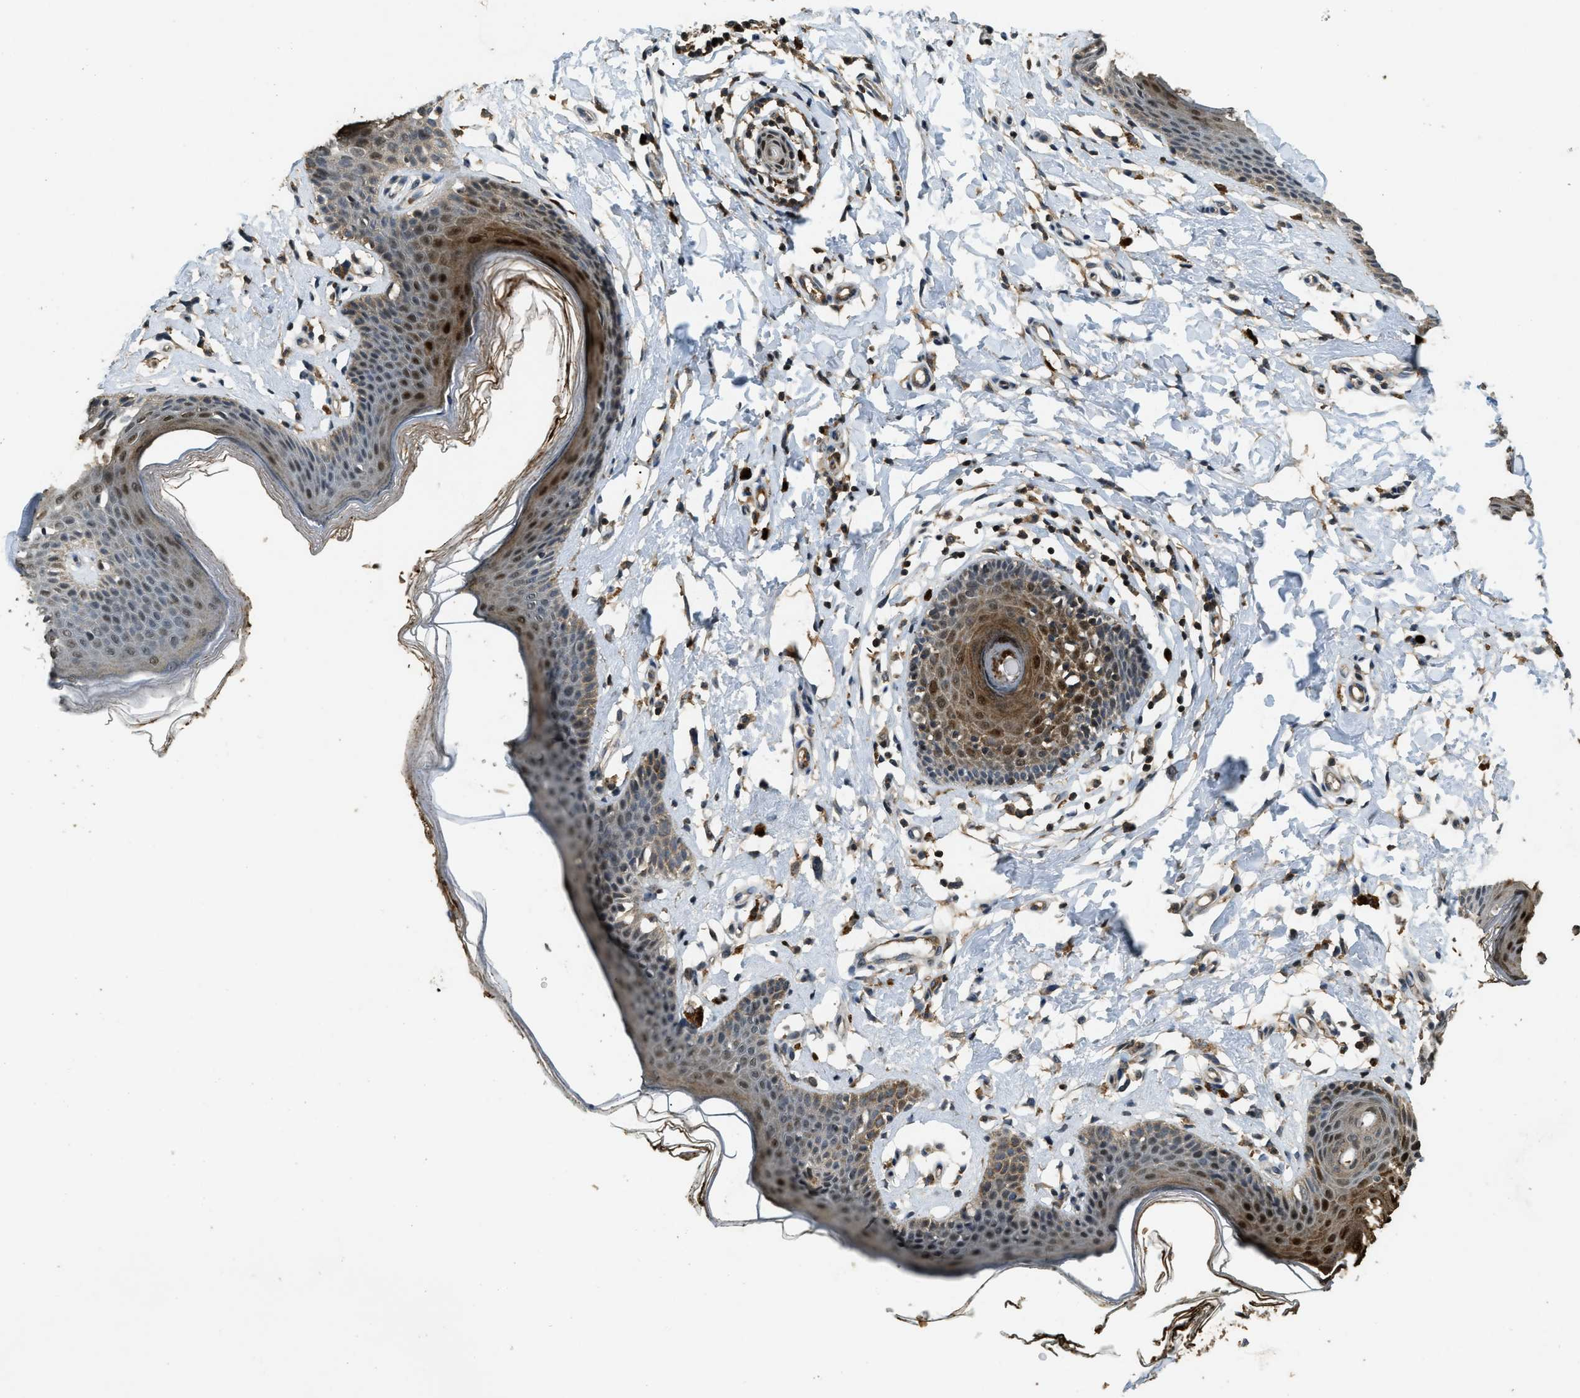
{"staining": {"intensity": "strong", "quantity": "25%-75%", "location": "cytoplasmic/membranous,nuclear"}, "tissue": "skin", "cell_type": "Epidermal cells", "image_type": "normal", "snomed": [{"axis": "morphology", "description": "Normal tissue, NOS"}, {"axis": "topography", "description": "Vulva"}], "caption": "Immunohistochemistry (IHC) of benign human skin exhibits high levels of strong cytoplasmic/membranous,nuclear positivity in approximately 25%-75% of epidermal cells. (DAB (3,3'-diaminobenzidine) IHC, brown staining for protein, blue staining for nuclei).", "gene": "RNF141", "patient": {"sex": "female", "age": 66}}